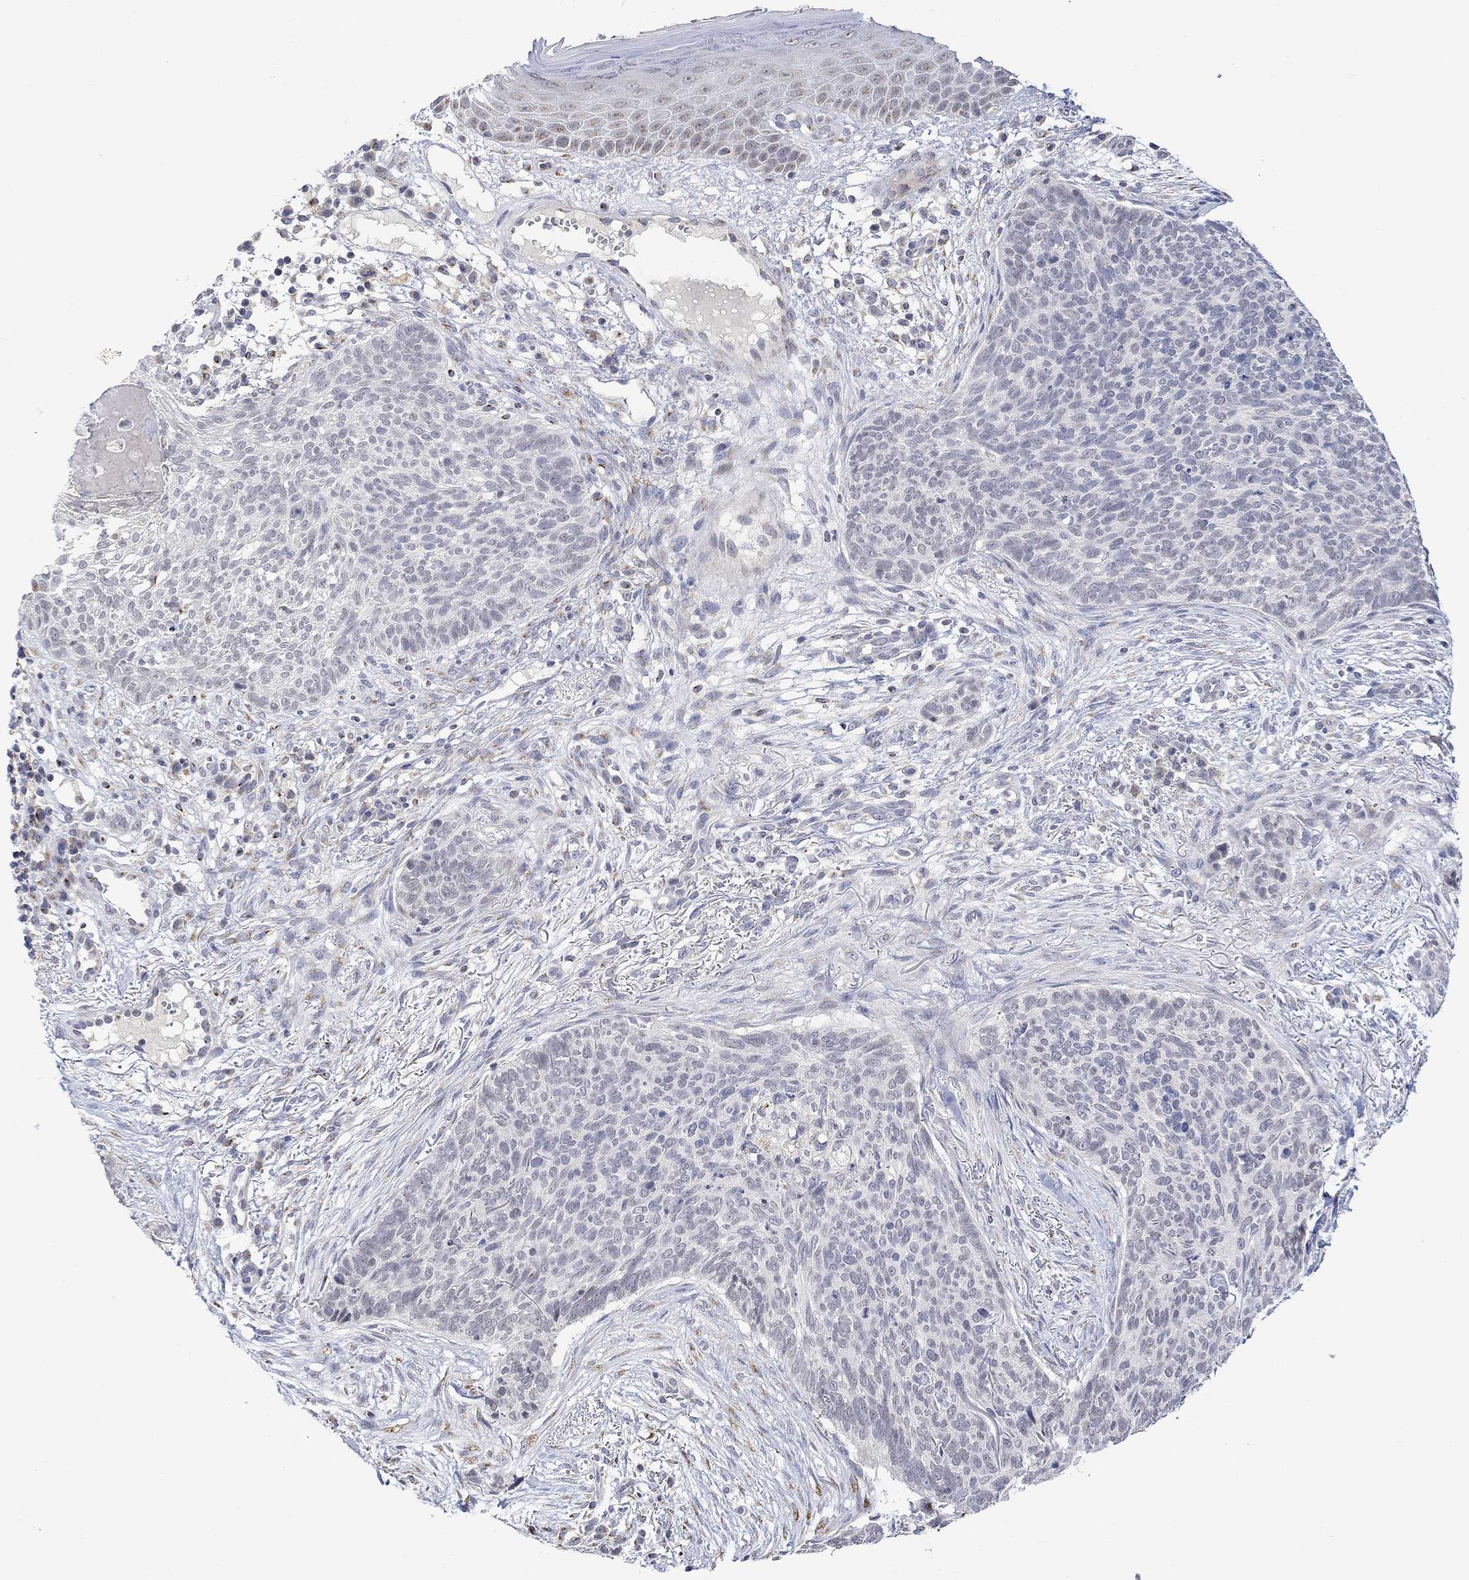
{"staining": {"intensity": "negative", "quantity": "none", "location": "none"}, "tissue": "skin cancer", "cell_type": "Tumor cells", "image_type": "cancer", "snomed": [{"axis": "morphology", "description": "Basal cell carcinoma"}, {"axis": "topography", "description": "Skin"}], "caption": "High power microscopy micrograph of an immunohistochemistry (IHC) histopathology image of basal cell carcinoma (skin), revealing no significant staining in tumor cells.", "gene": "SLC48A1", "patient": {"sex": "male", "age": 64}}